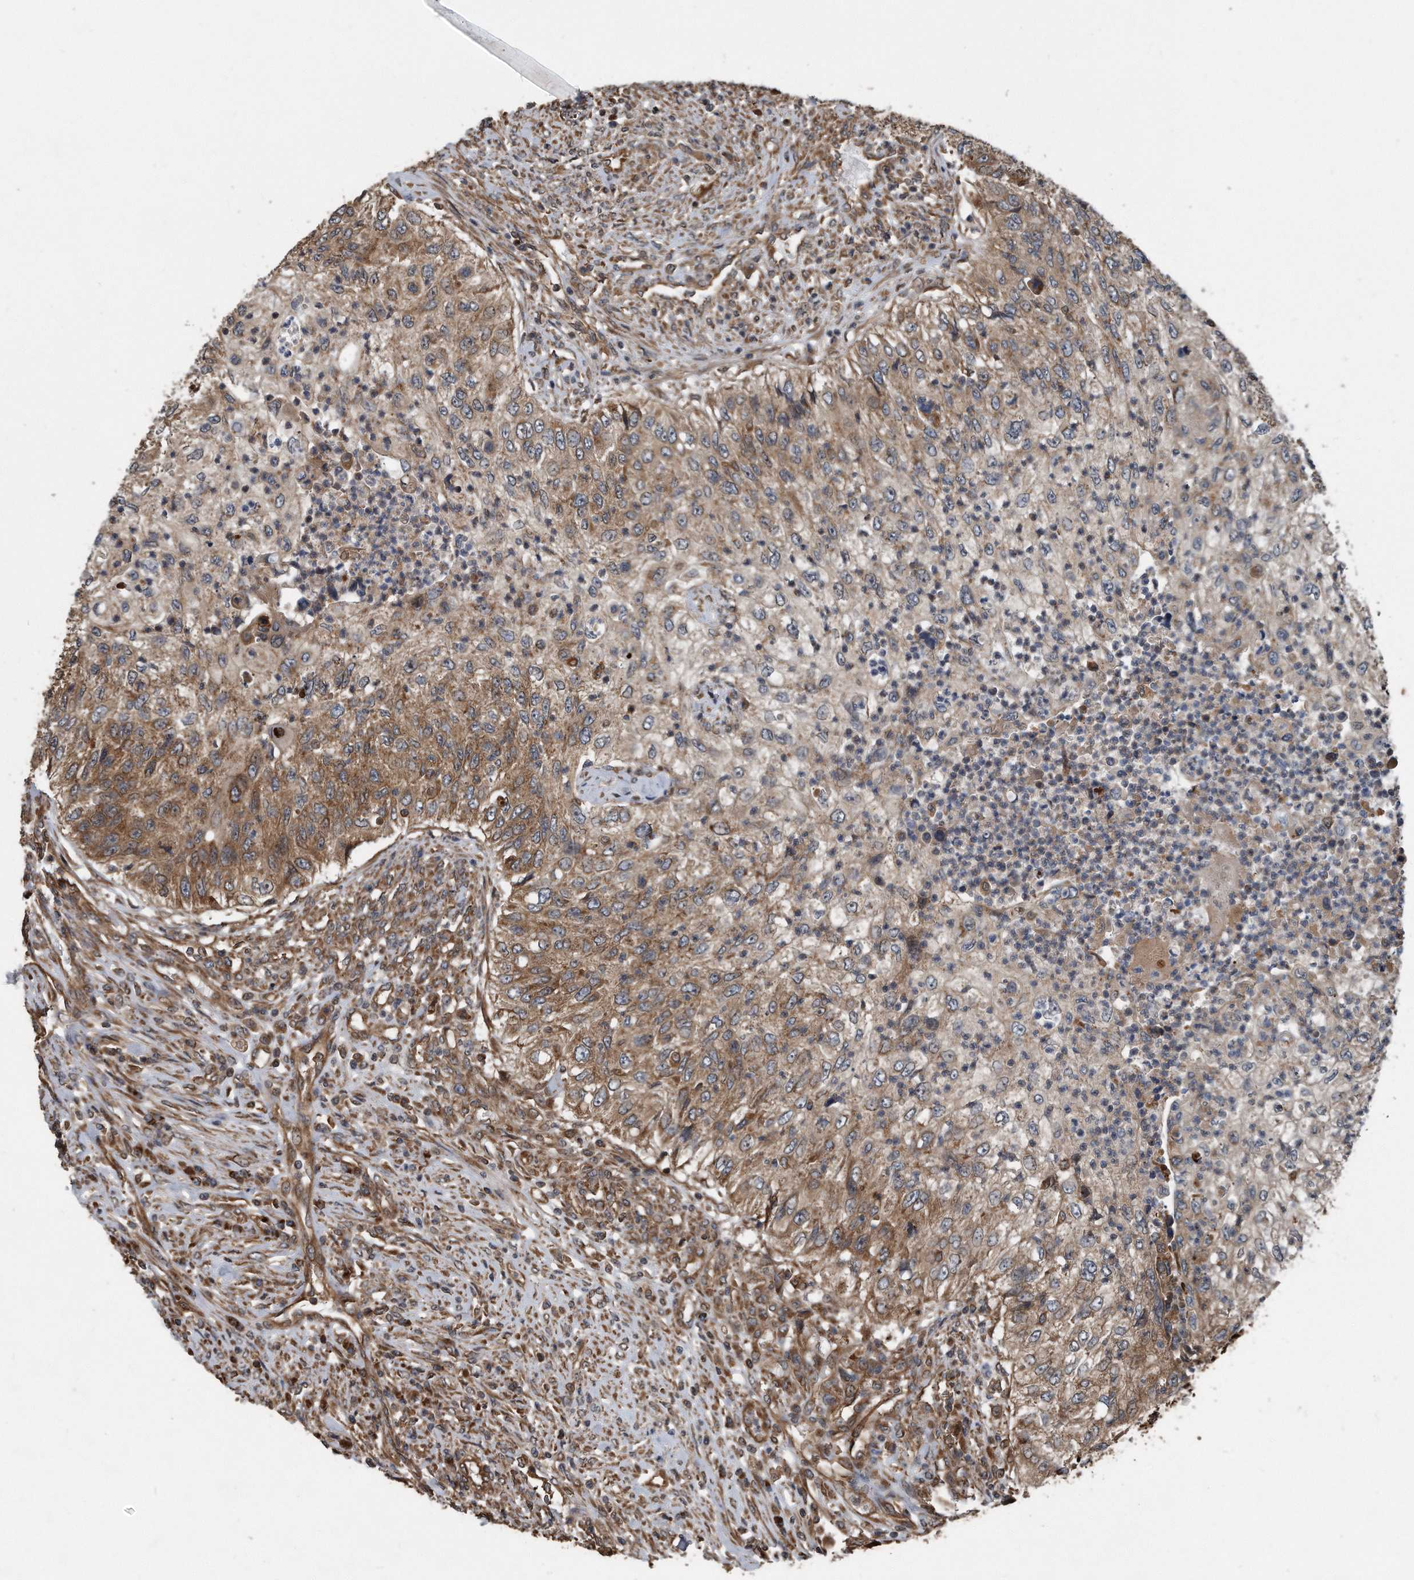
{"staining": {"intensity": "moderate", "quantity": ">75%", "location": "cytoplasmic/membranous"}, "tissue": "urothelial cancer", "cell_type": "Tumor cells", "image_type": "cancer", "snomed": [{"axis": "morphology", "description": "Urothelial carcinoma, High grade"}, {"axis": "topography", "description": "Urinary bladder"}], "caption": "A brown stain shows moderate cytoplasmic/membranous positivity of a protein in human urothelial cancer tumor cells.", "gene": "FAM136A", "patient": {"sex": "female", "age": 60}}